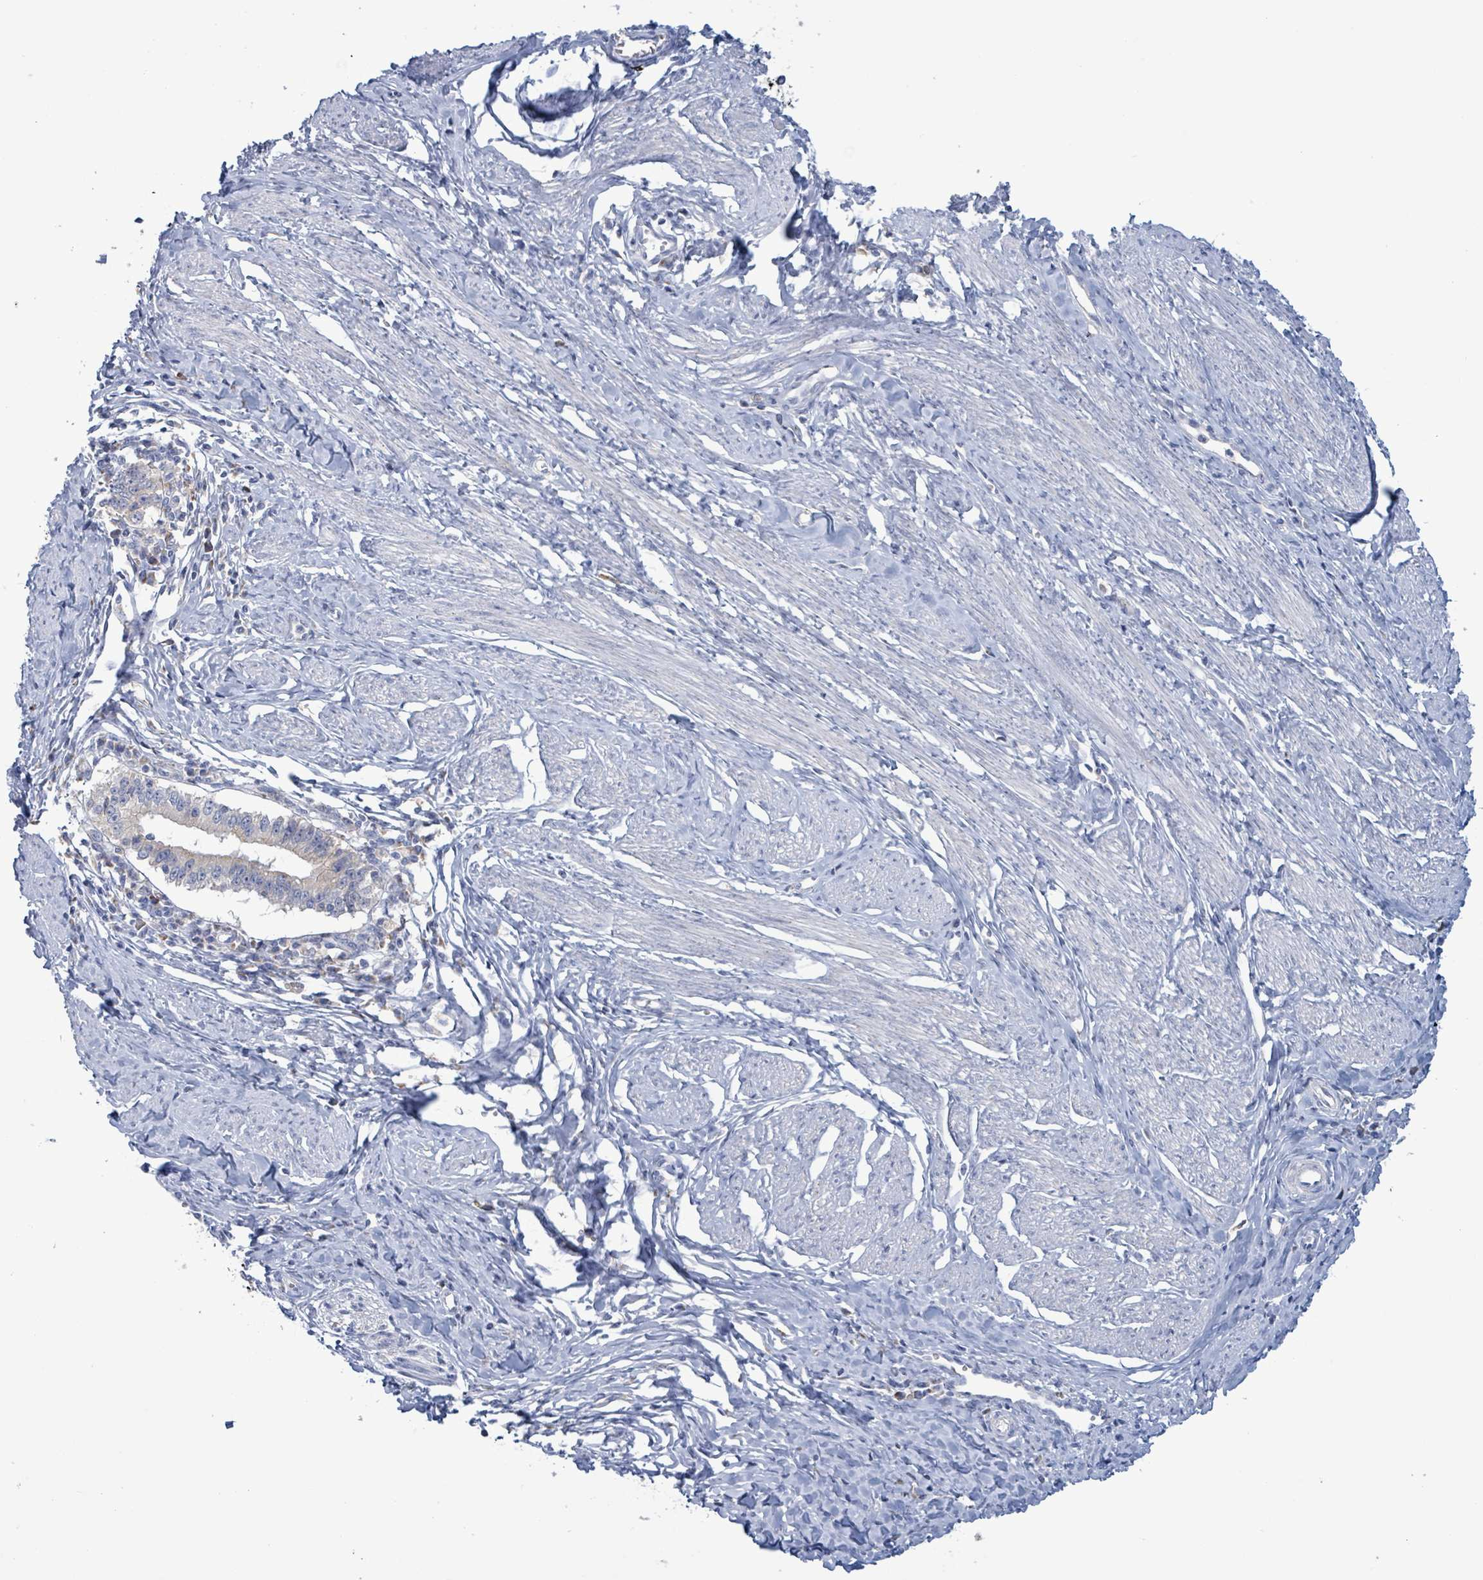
{"staining": {"intensity": "negative", "quantity": "none", "location": "none"}, "tissue": "cervical cancer", "cell_type": "Tumor cells", "image_type": "cancer", "snomed": [{"axis": "morphology", "description": "Adenocarcinoma, NOS"}, {"axis": "topography", "description": "Cervix"}], "caption": "A photomicrograph of human cervical cancer is negative for staining in tumor cells.", "gene": "AKR1C4", "patient": {"sex": "female", "age": 36}}